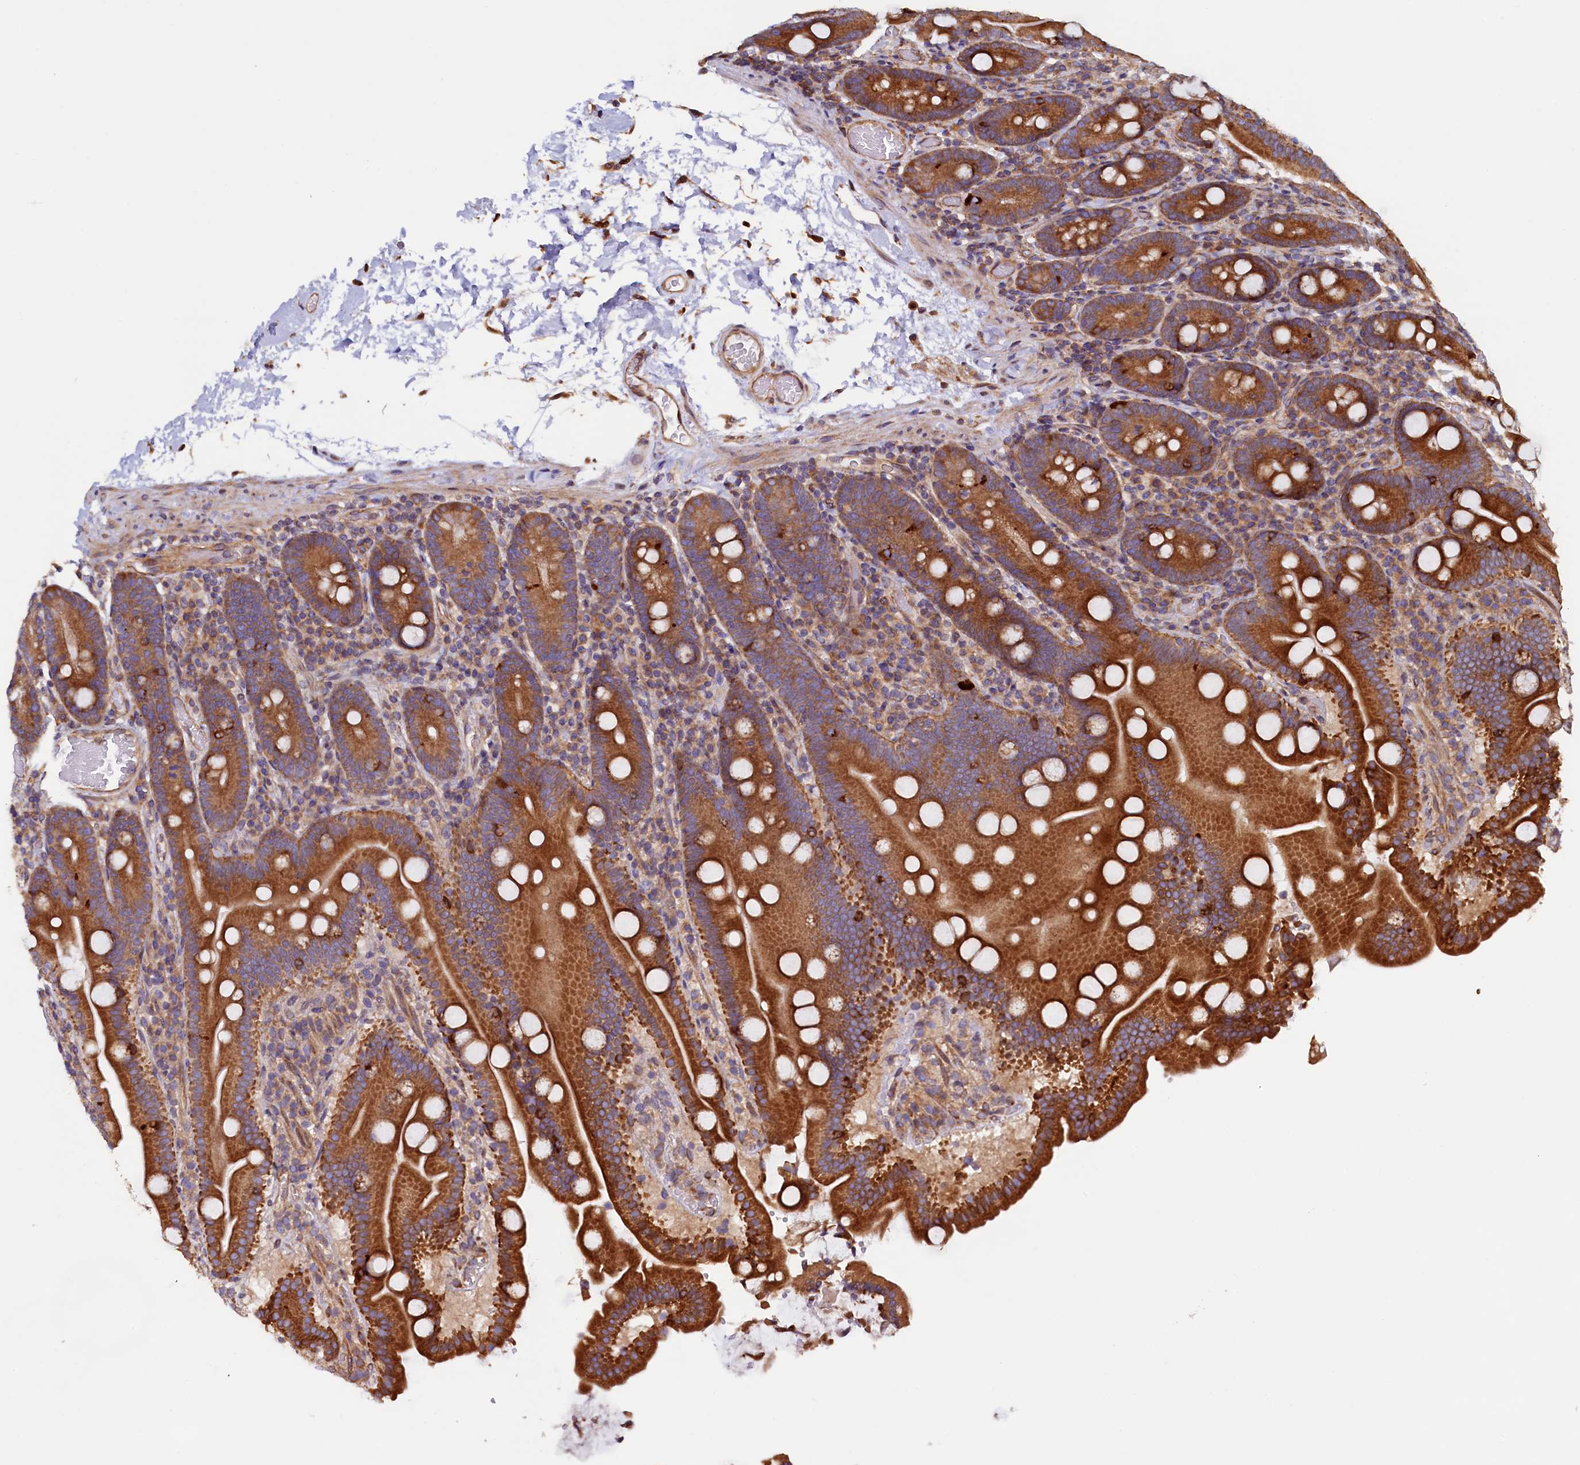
{"staining": {"intensity": "strong", "quantity": ">75%", "location": "cytoplasmic/membranous"}, "tissue": "duodenum", "cell_type": "Glandular cells", "image_type": "normal", "snomed": [{"axis": "morphology", "description": "Normal tissue, NOS"}, {"axis": "topography", "description": "Duodenum"}], "caption": "Brown immunohistochemical staining in normal duodenum reveals strong cytoplasmic/membranous positivity in approximately >75% of glandular cells.", "gene": "ATXN2L", "patient": {"sex": "male", "age": 55}}